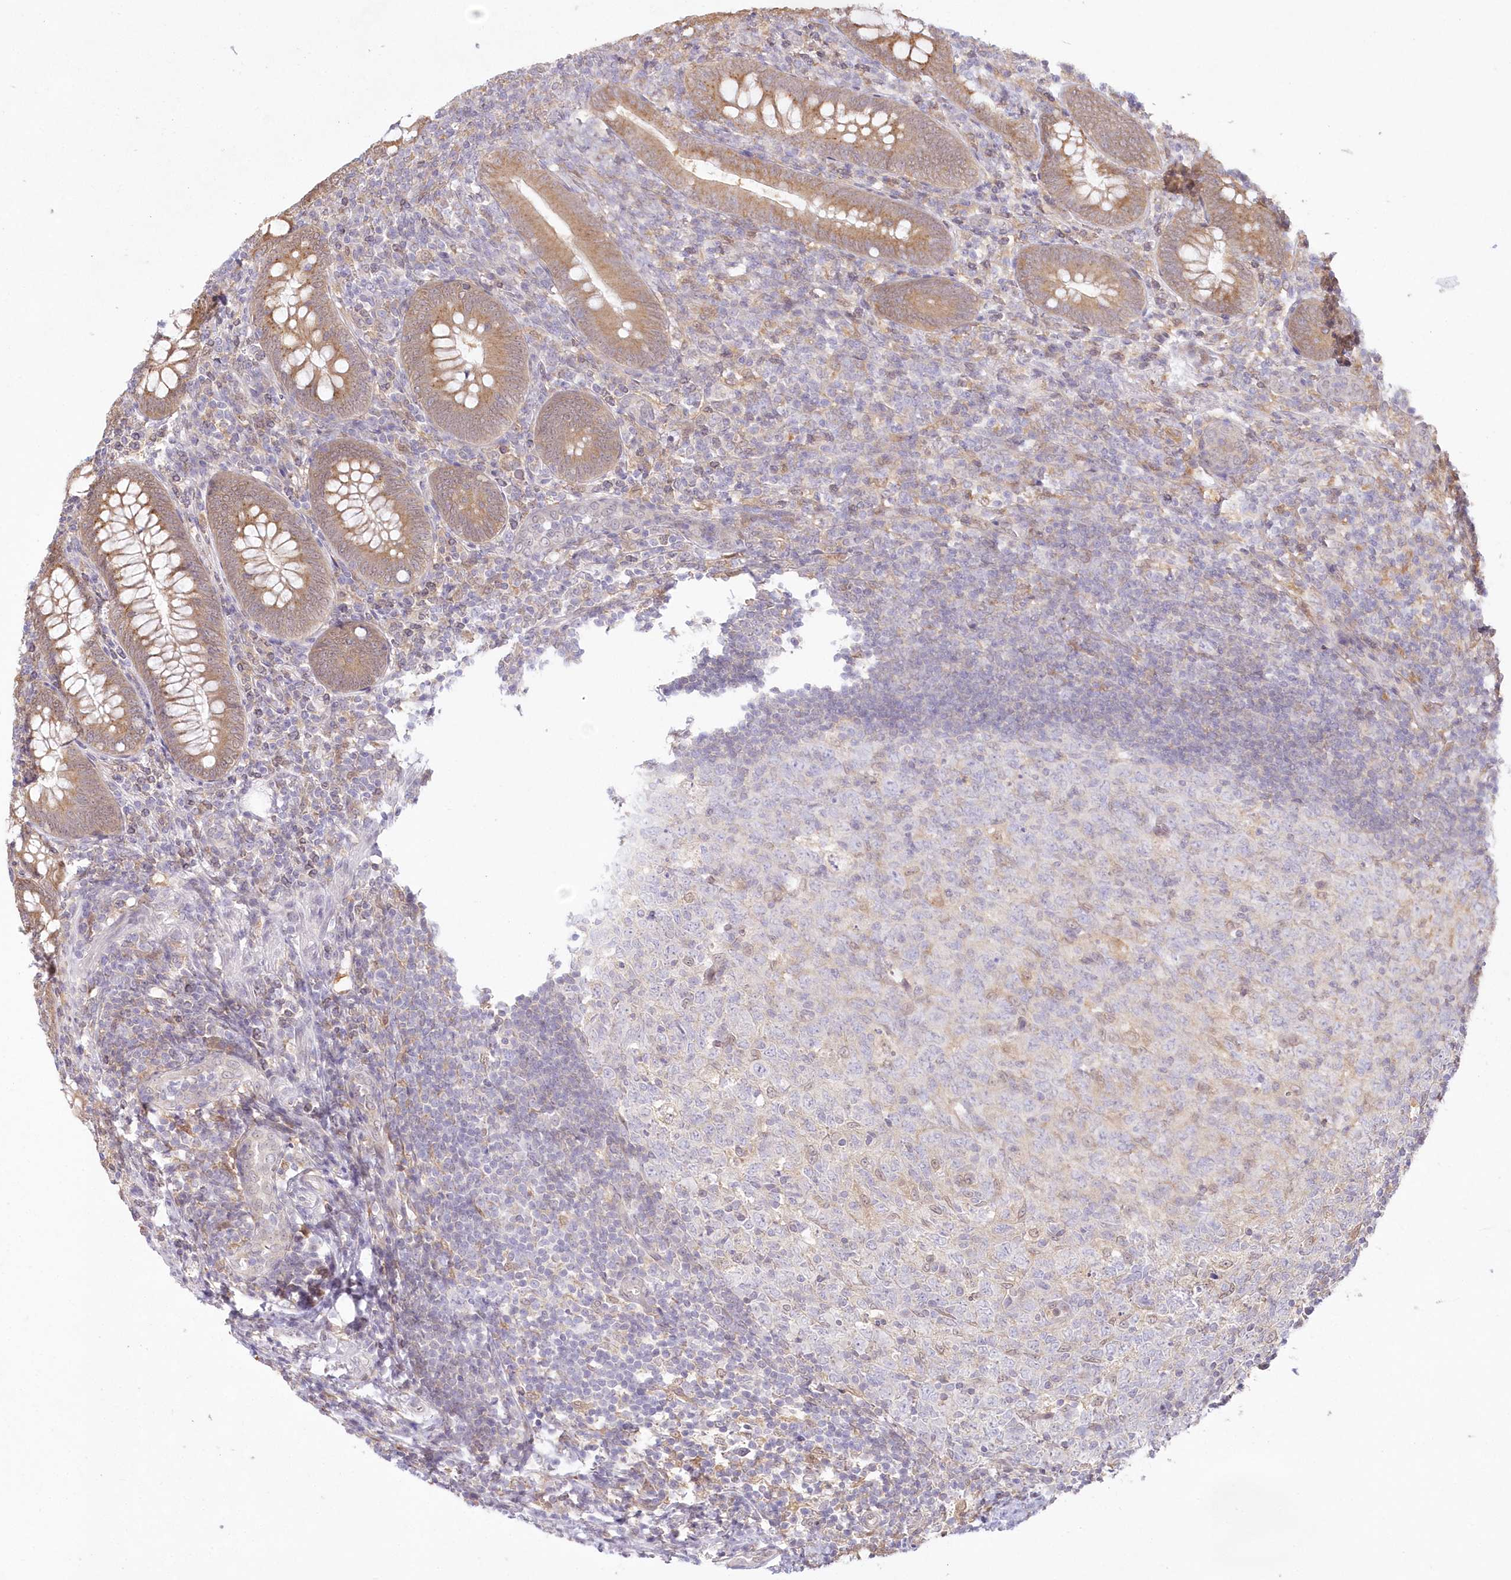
{"staining": {"intensity": "moderate", "quantity": ">75%", "location": "cytoplasmic/membranous"}, "tissue": "appendix", "cell_type": "Glandular cells", "image_type": "normal", "snomed": [{"axis": "morphology", "description": "Normal tissue, NOS"}, {"axis": "topography", "description": "Appendix"}], "caption": "Protein staining exhibits moderate cytoplasmic/membranous positivity in approximately >75% of glandular cells in benign appendix. (DAB = brown stain, brightfield microscopy at high magnification).", "gene": "RNPEP", "patient": {"sex": "male", "age": 14}}